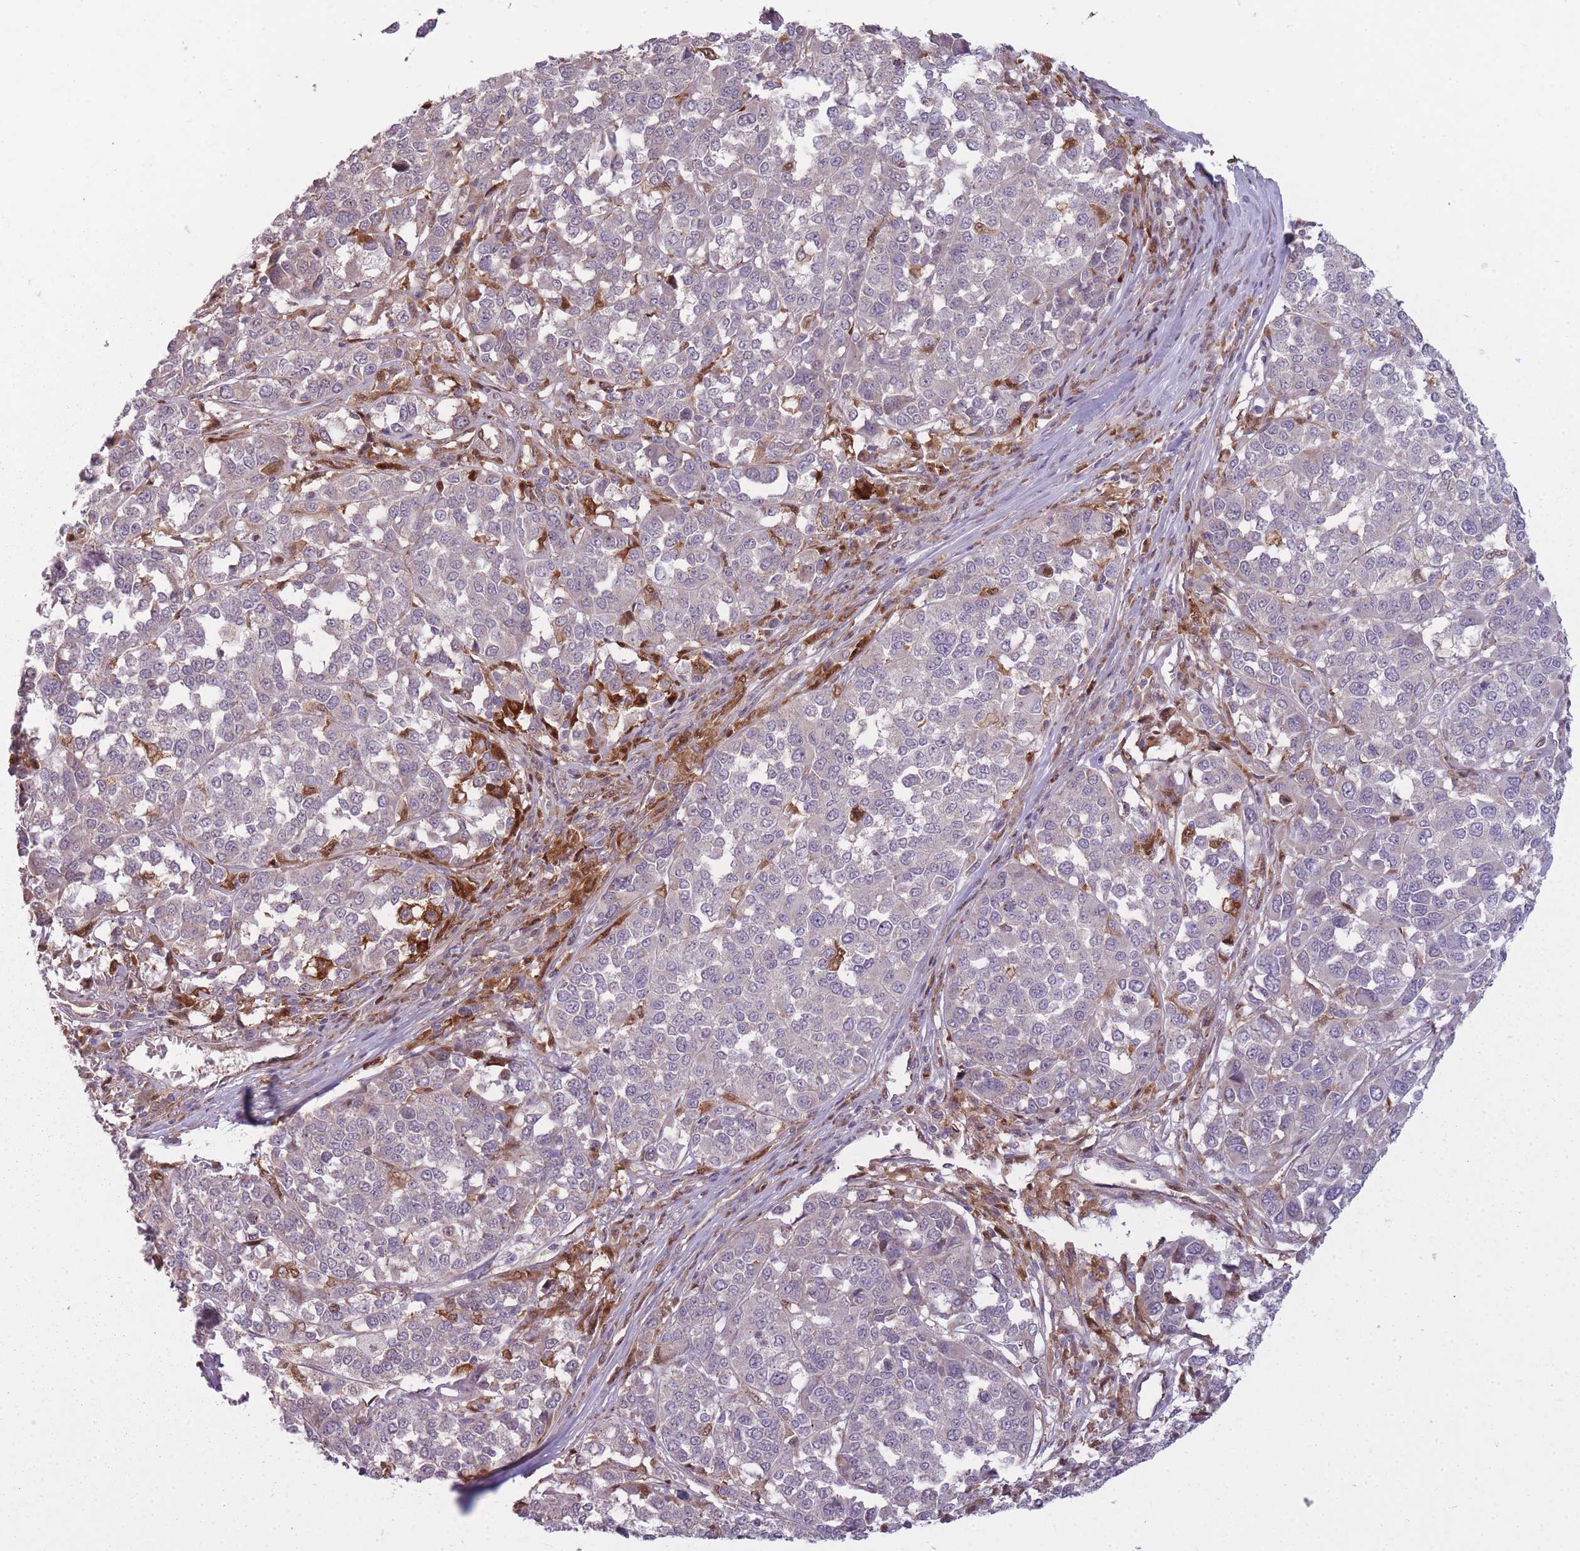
{"staining": {"intensity": "negative", "quantity": "none", "location": "none"}, "tissue": "melanoma", "cell_type": "Tumor cells", "image_type": "cancer", "snomed": [{"axis": "morphology", "description": "Malignant melanoma, Metastatic site"}, {"axis": "topography", "description": "Lymph node"}], "caption": "Protein analysis of melanoma exhibits no significant staining in tumor cells.", "gene": "LGALS9", "patient": {"sex": "male", "age": 44}}